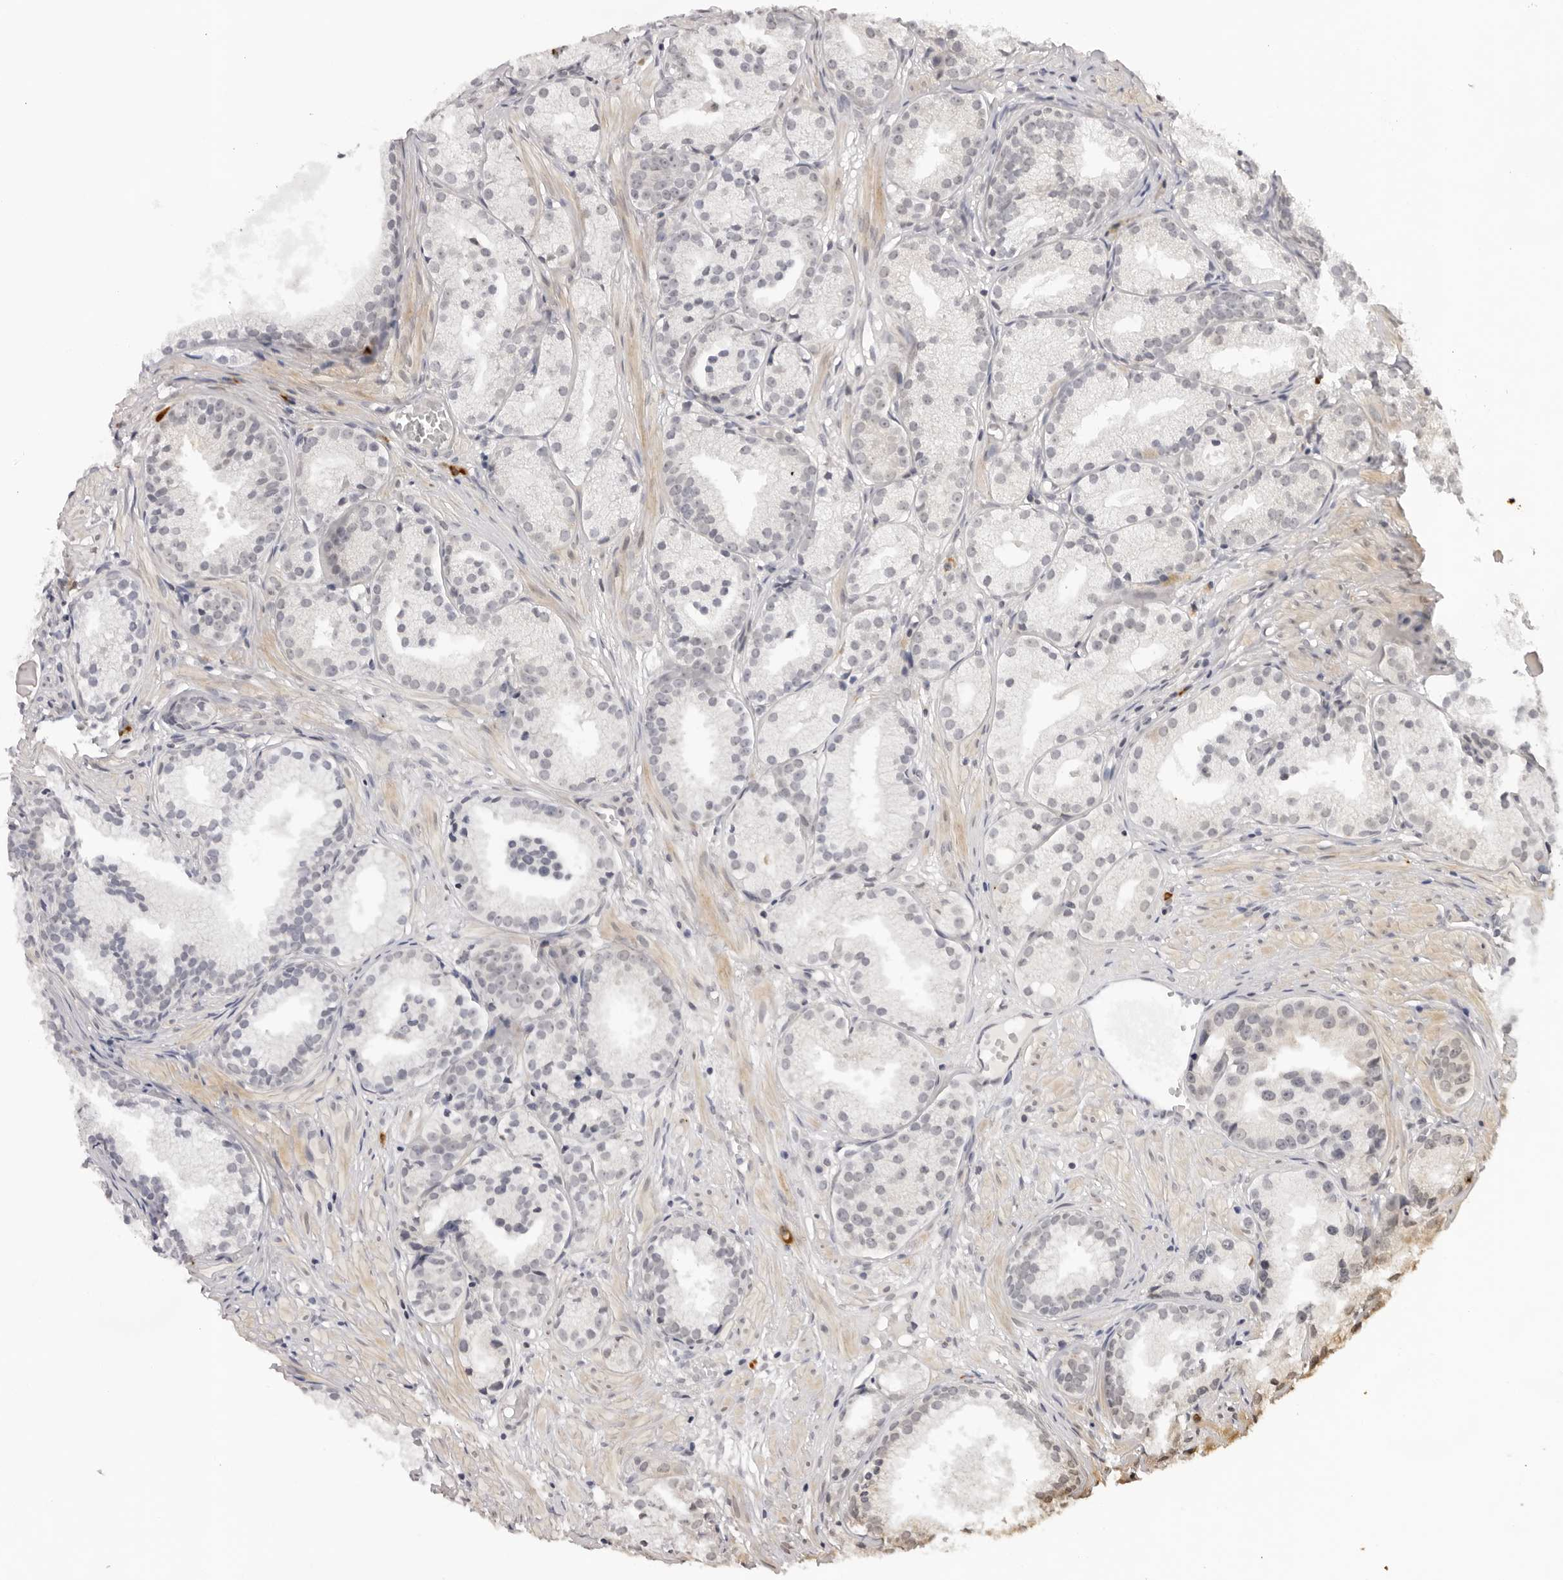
{"staining": {"intensity": "negative", "quantity": "none", "location": "none"}, "tissue": "prostate cancer", "cell_type": "Tumor cells", "image_type": "cancer", "snomed": [{"axis": "morphology", "description": "Adenocarcinoma, Low grade"}, {"axis": "topography", "description": "Prostate"}], "caption": "Prostate cancer (adenocarcinoma (low-grade)) stained for a protein using immunohistochemistry exhibits no positivity tumor cells.", "gene": "IL17RA", "patient": {"sex": "male", "age": 88}}